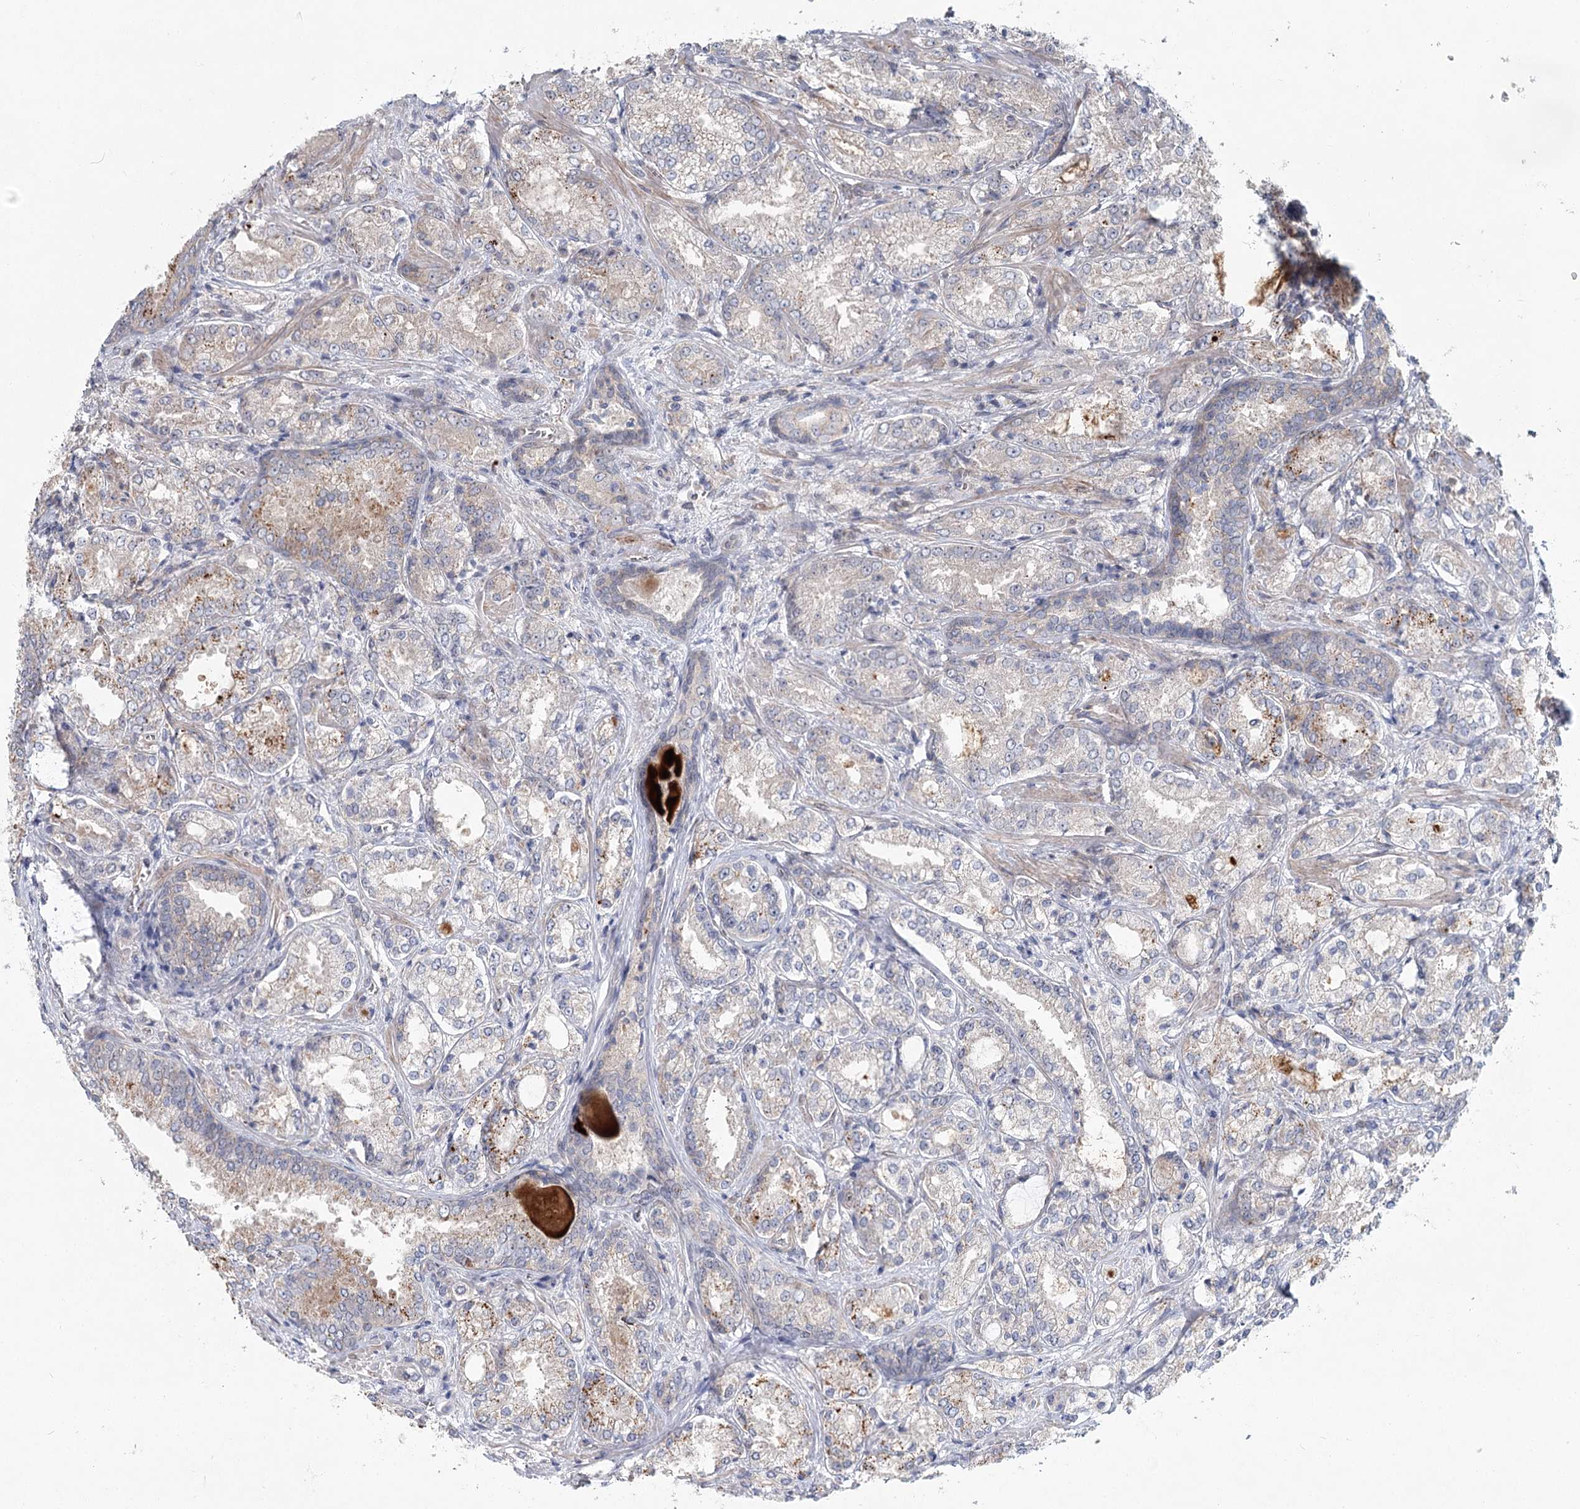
{"staining": {"intensity": "negative", "quantity": "none", "location": "none"}, "tissue": "prostate cancer", "cell_type": "Tumor cells", "image_type": "cancer", "snomed": [{"axis": "morphology", "description": "Adenocarcinoma, Low grade"}, {"axis": "topography", "description": "Prostate"}], "caption": "This is an immunohistochemistry (IHC) photomicrograph of prostate adenocarcinoma (low-grade). There is no expression in tumor cells.", "gene": "SPINK13", "patient": {"sex": "male", "age": 74}}